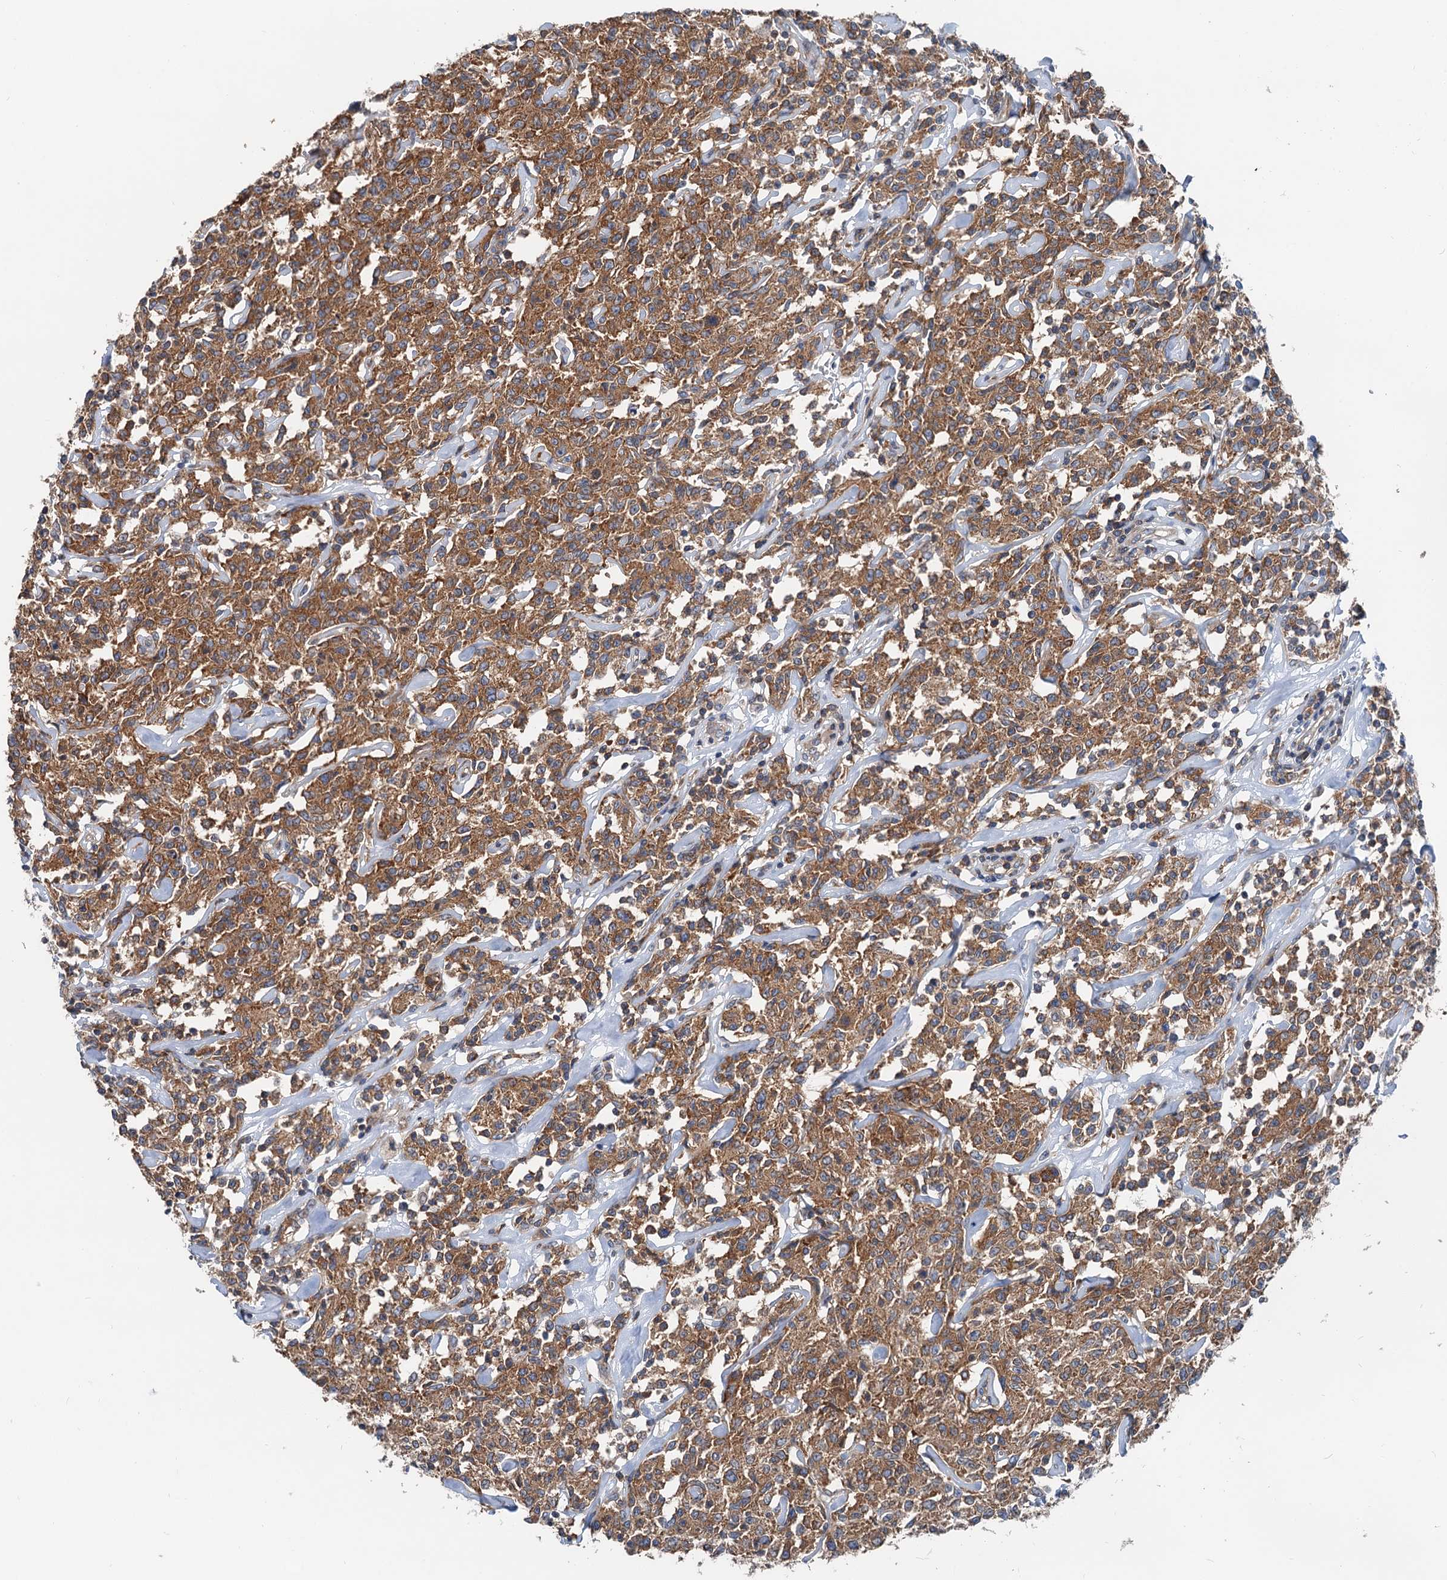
{"staining": {"intensity": "moderate", "quantity": ">75%", "location": "cytoplasmic/membranous"}, "tissue": "lymphoma", "cell_type": "Tumor cells", "image_type": "cancer", "snomed": [{"axis": "morphology", "description": "Malignant lymphoma, non-Hodgkin's type, Low grade"}, {"axis": "topography", "description": "Small intestine"}], "caption": "High-magnification brightfield microscopy of malignant lymphoma, non-Hodgkin's type (low-grade) stained with DAB (brown) and counterstained with hematoxylin (blue). tumor cells exhibit moderate cytoplasmic/membranous staining is identified in approximately>75% of cells.", "gene": "ANKRD26", "patient": {"sex": "female", "age": 59}}